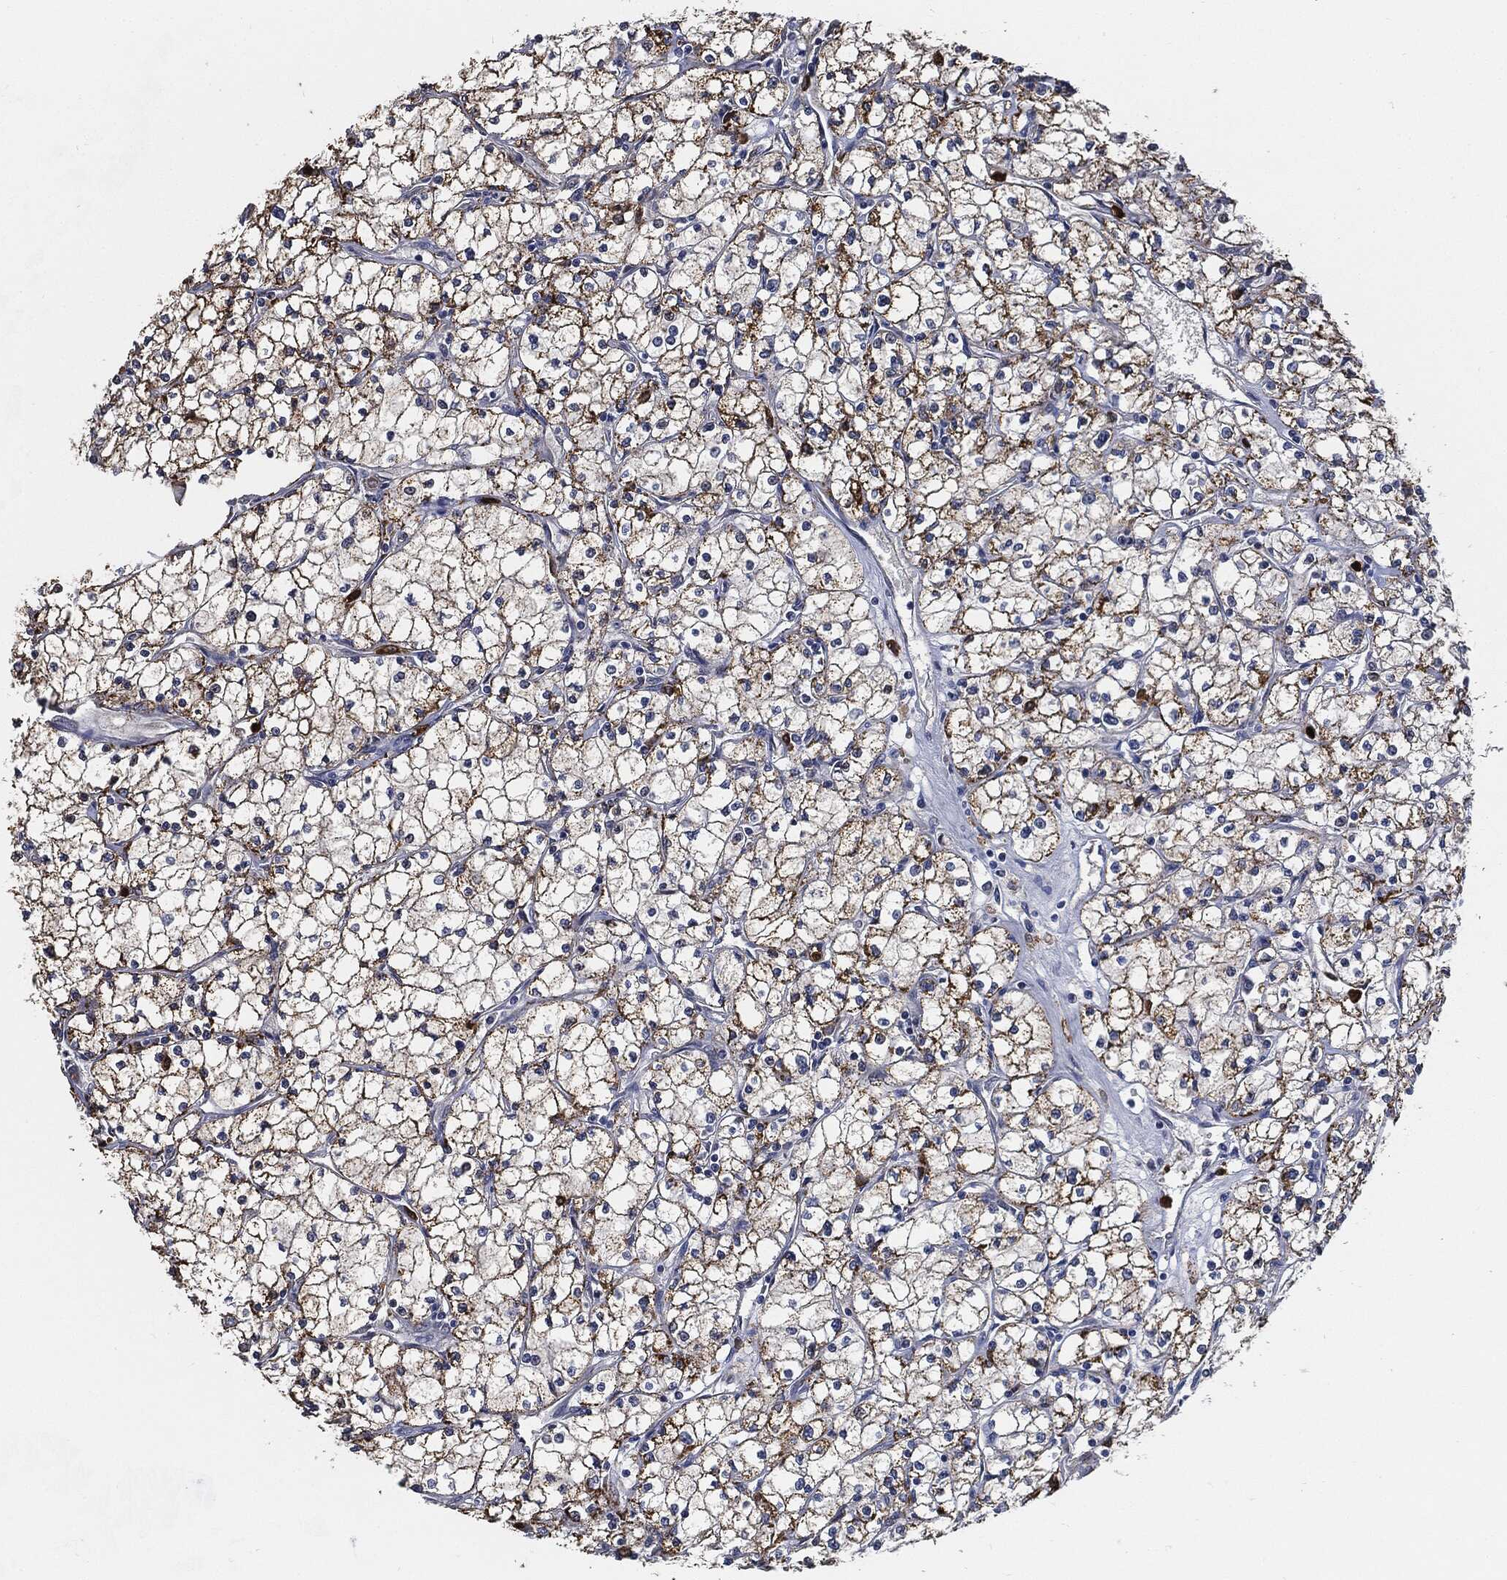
{"staining": {"intensity": "moderate", "quantity": ">75%", "location": "cytoplasmic/membranous"}, "tissue": "renal cancer", "cell_type": "Tumor cells", "image_type": "cancer", "snomed": [{"axis": "morphology", "description": "Adenocarcinoma, NOS"}, {"axis": "topography", "description": "Kidney"}], "caption": "Brown immunohistochemical staining in human renal adenocarcinoma shows moderate cytoplasmic/membranous positivity in about >75% of tumor cells.", "gene": "S100A9", "patient": {"sex": "male", "age": 67}}